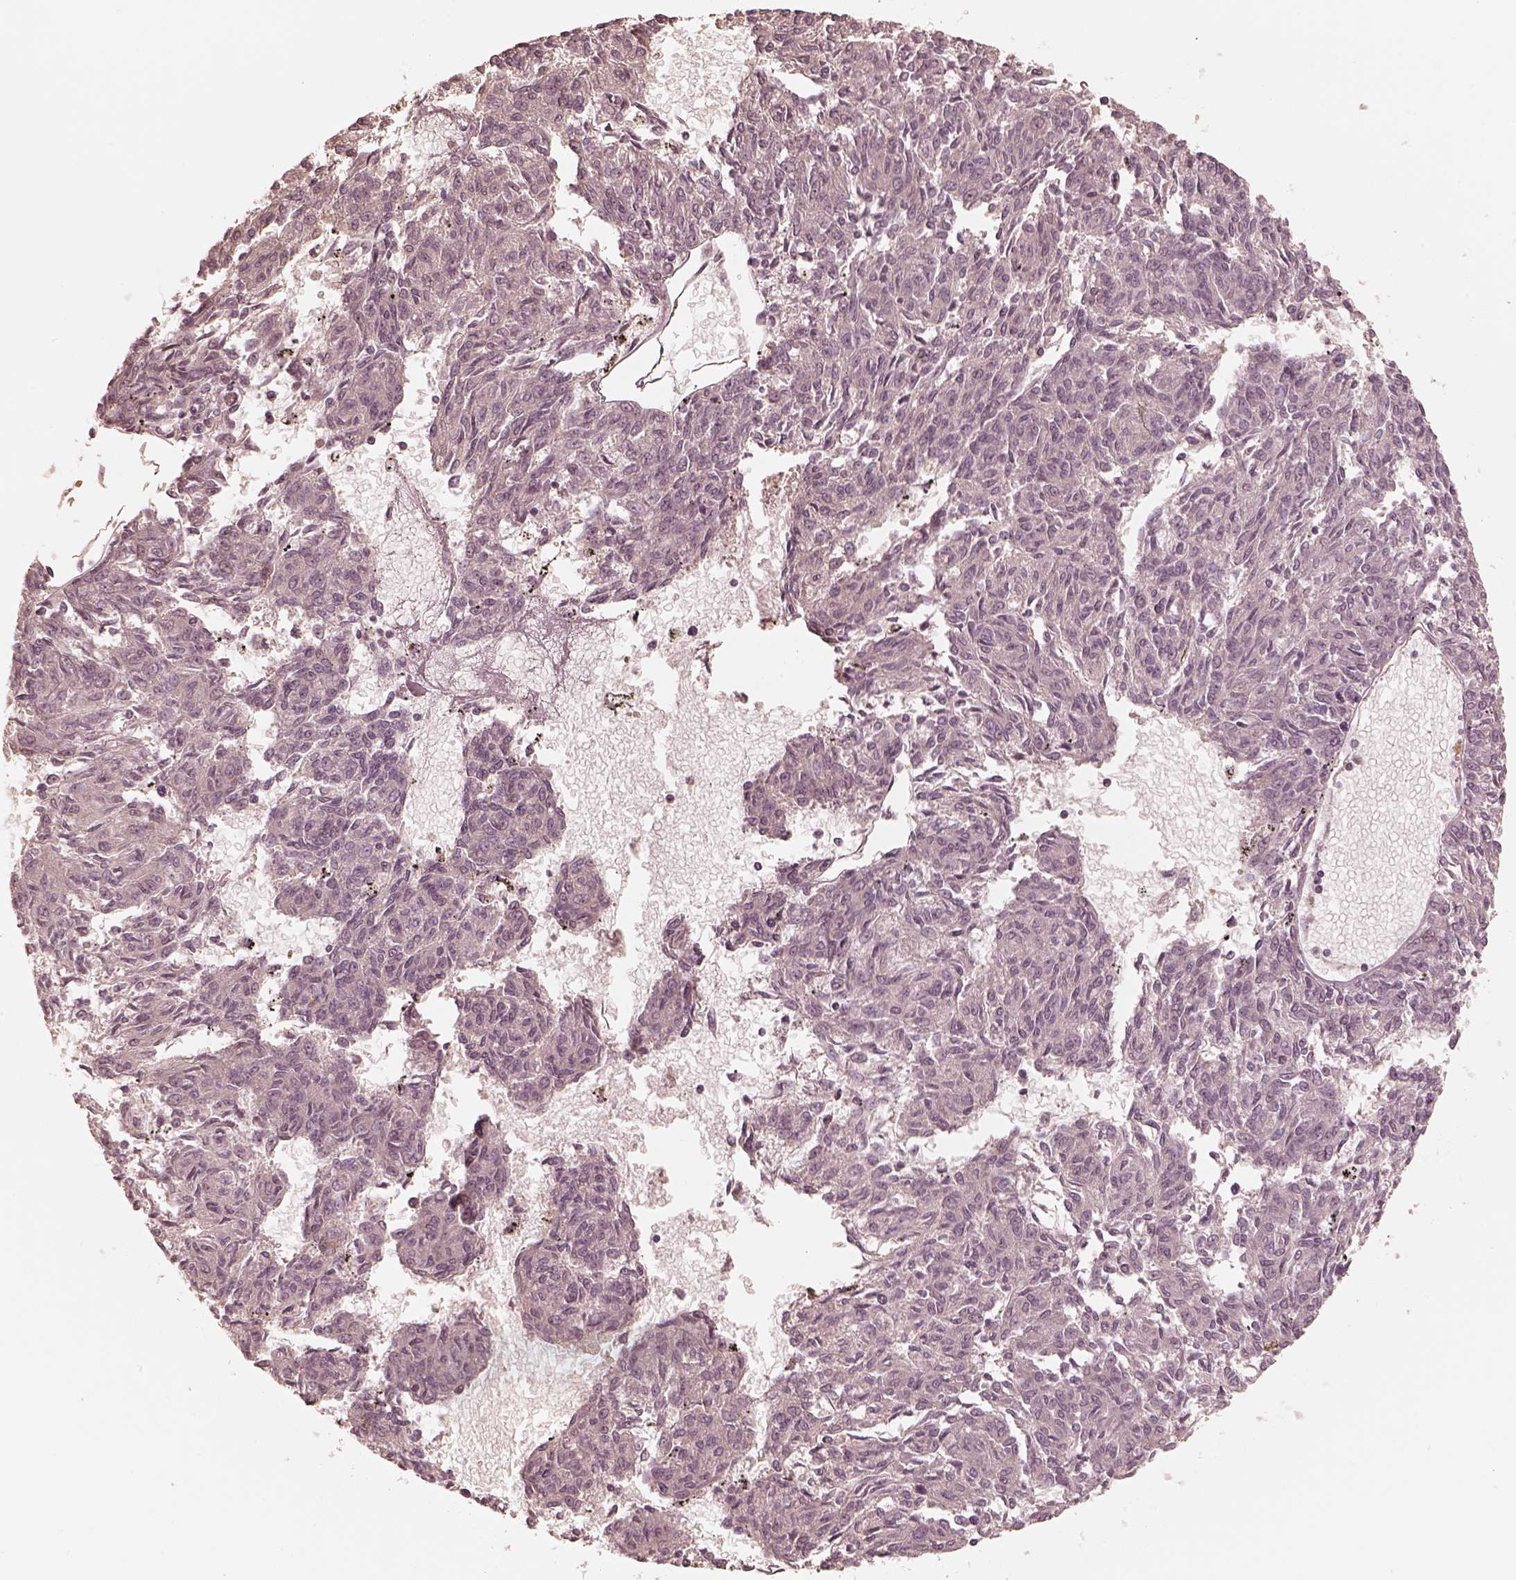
{"staining": {"intensity": "negative", "quantity": "none", "location": "none"}, "tissue": "melanoma", "cell_type": "Tumor cells", "image_type": "cancer", "snomed": [{"axis": "morphology", "description": "Malignant melanoma, NOS"}, {"axis": "topography", "description": "Skin"}], "caption": "This is an immunohistochemistry photomicrograph of human melanoma. There is no staining in tumor cells.", "gene": "KIF5C", "patient": {"sex": "female", "age": 72}}